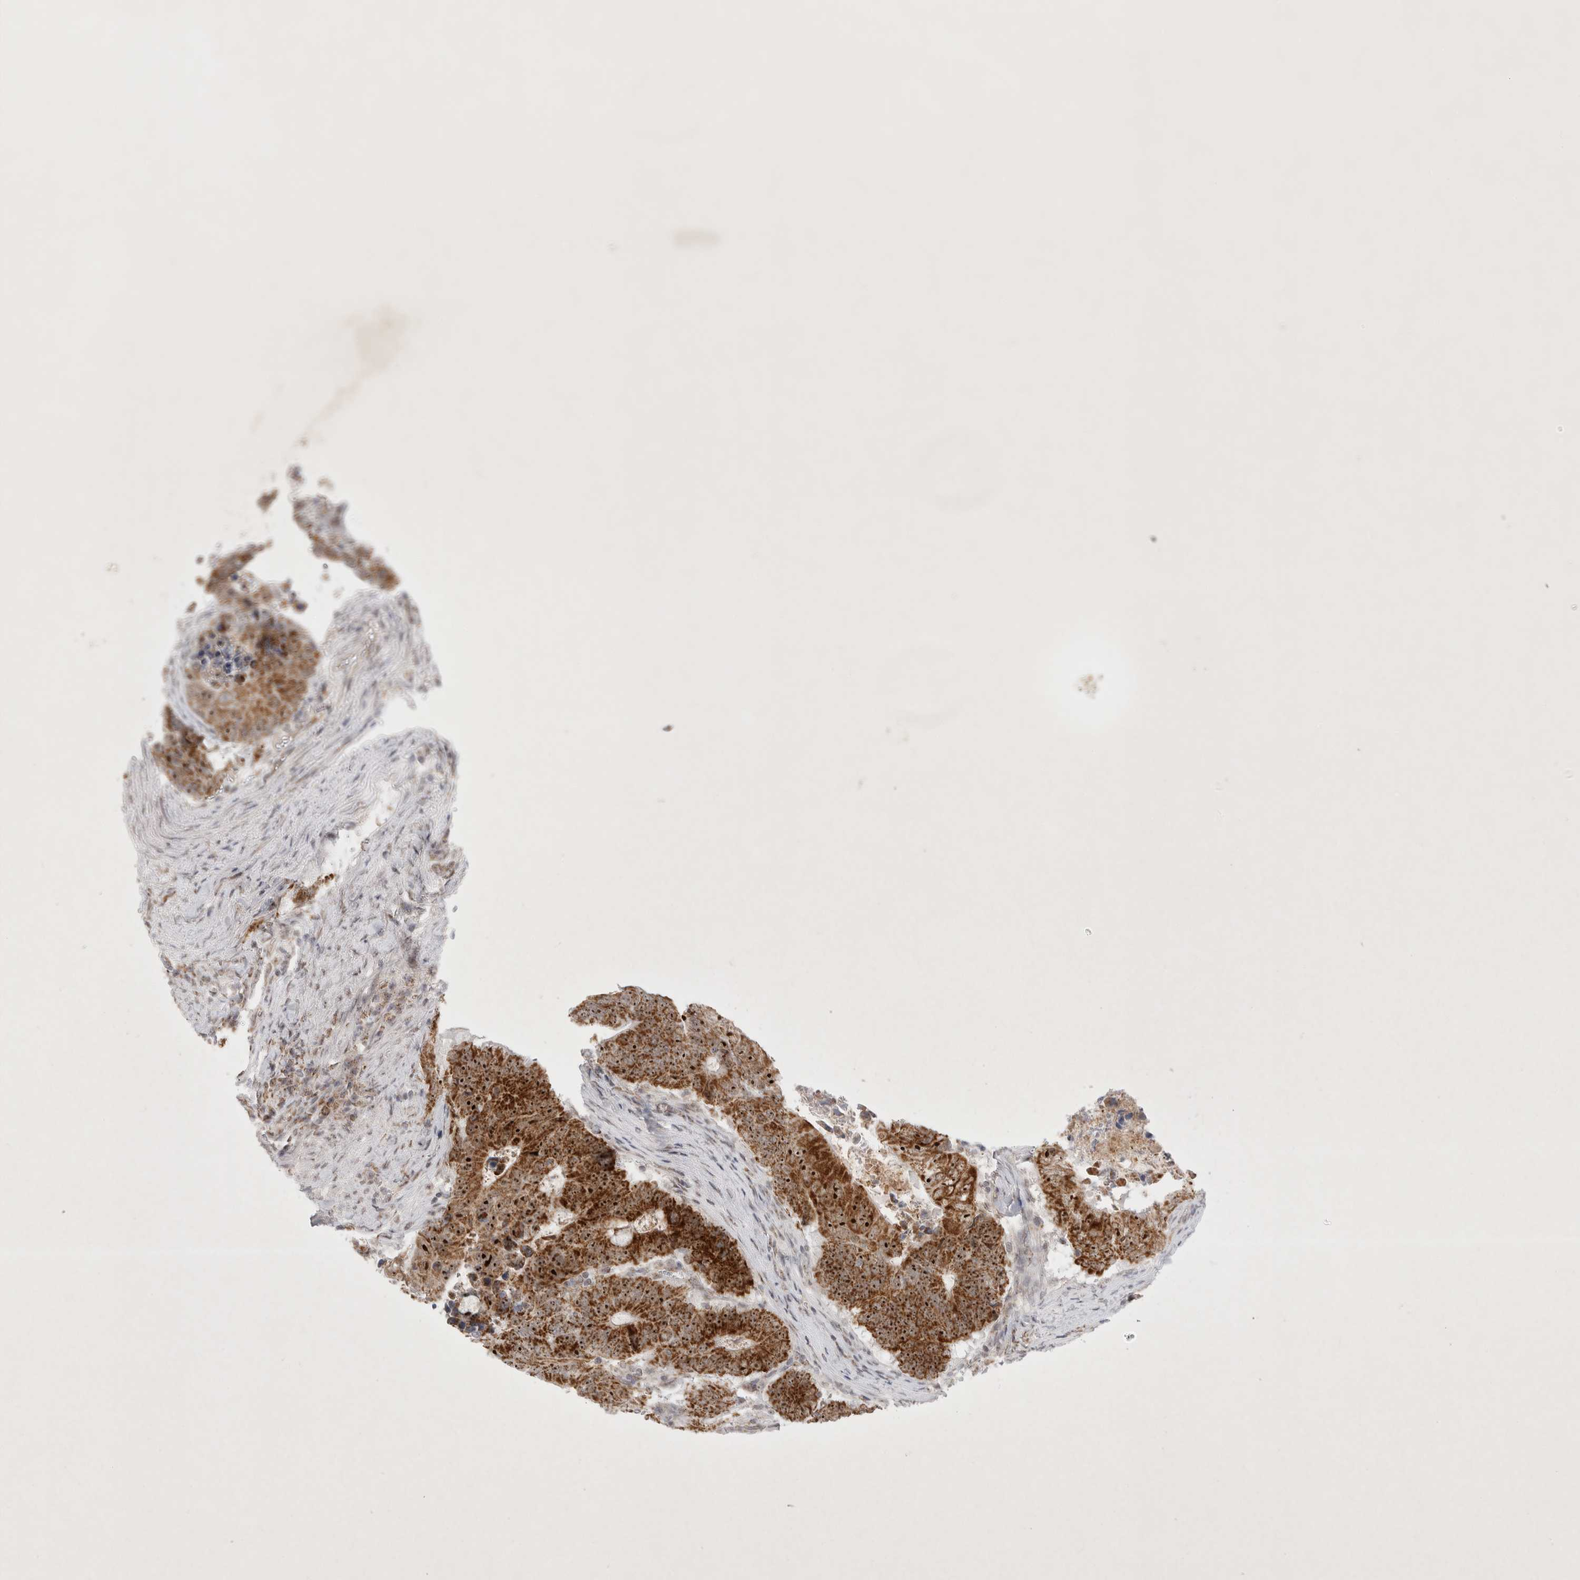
{"staining": {"intensity": "strong", "quantity": ">75%", "location": "cytoplasmic/membranous,nuclear"}, "tissue": "colorectal cancer", "cell_type": "Tumor cells", "image_type": "cancer", "snomed": [{"axis": "morphology", "description": "Adenocarcinoma, NOS"}, {"axis": "topography", "description": "Colon"}], "caption": "Protein staining by immunohistochemistry (IHC) reveals strong cytoplasmic/membranous and nuclear staining in about >75% of tumor cells in colorectal adenocarcinoma.", "gene": "MRPL37", "patient": {"sex": "male", "age": 87}}